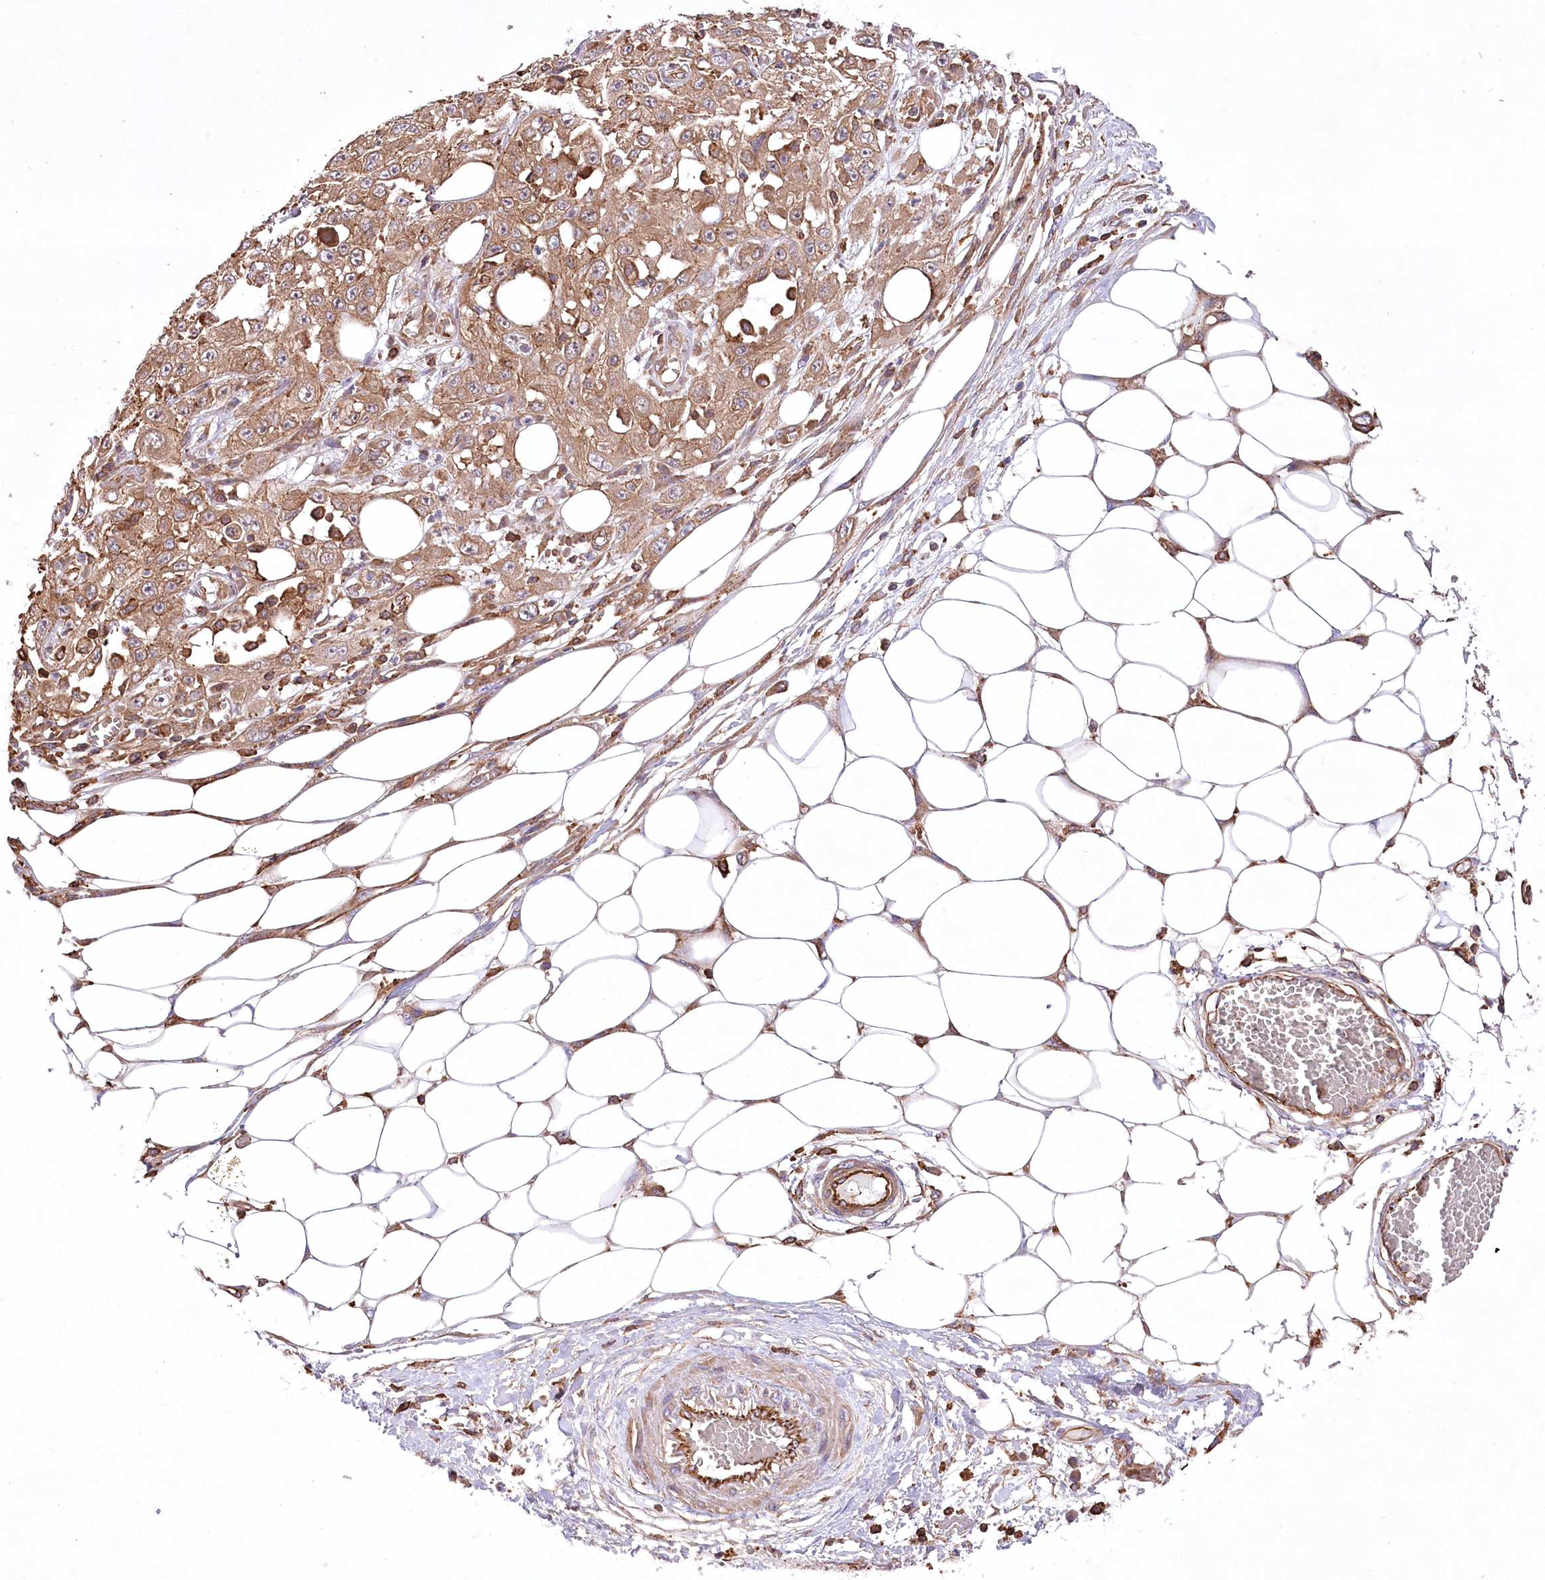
{"staining": {"intensity": "moderate", "quantity": ">75%", "location": "cytoplasmic/membranous"}, "tissue": "skin cancer", "cell_type": "Tumor cells", "image_type": "cancer", "snomed": [{"axis": "morphology", "description": "Squamous cell carcinoma, NOS"}, {"axis": "morphology", "description": "Squamous cell carcinoma, metastatic, NOS"}, {"axis": "topography", "description": "Skin"}, {"axis": "topography", "description": "Lymph node"}], "caption": "A brown stain labels moderate cytoplasmic/membranous positivity of a protein in skin cancer (squamous cell carcinoma) tumor cells. The staining is performed using DAB brown chromogen to label protein expression. The nuclei are counter-stained blue using hematoxylin.", "gene": "UMPS", "patient": {"sex": "male", "age": 75}}